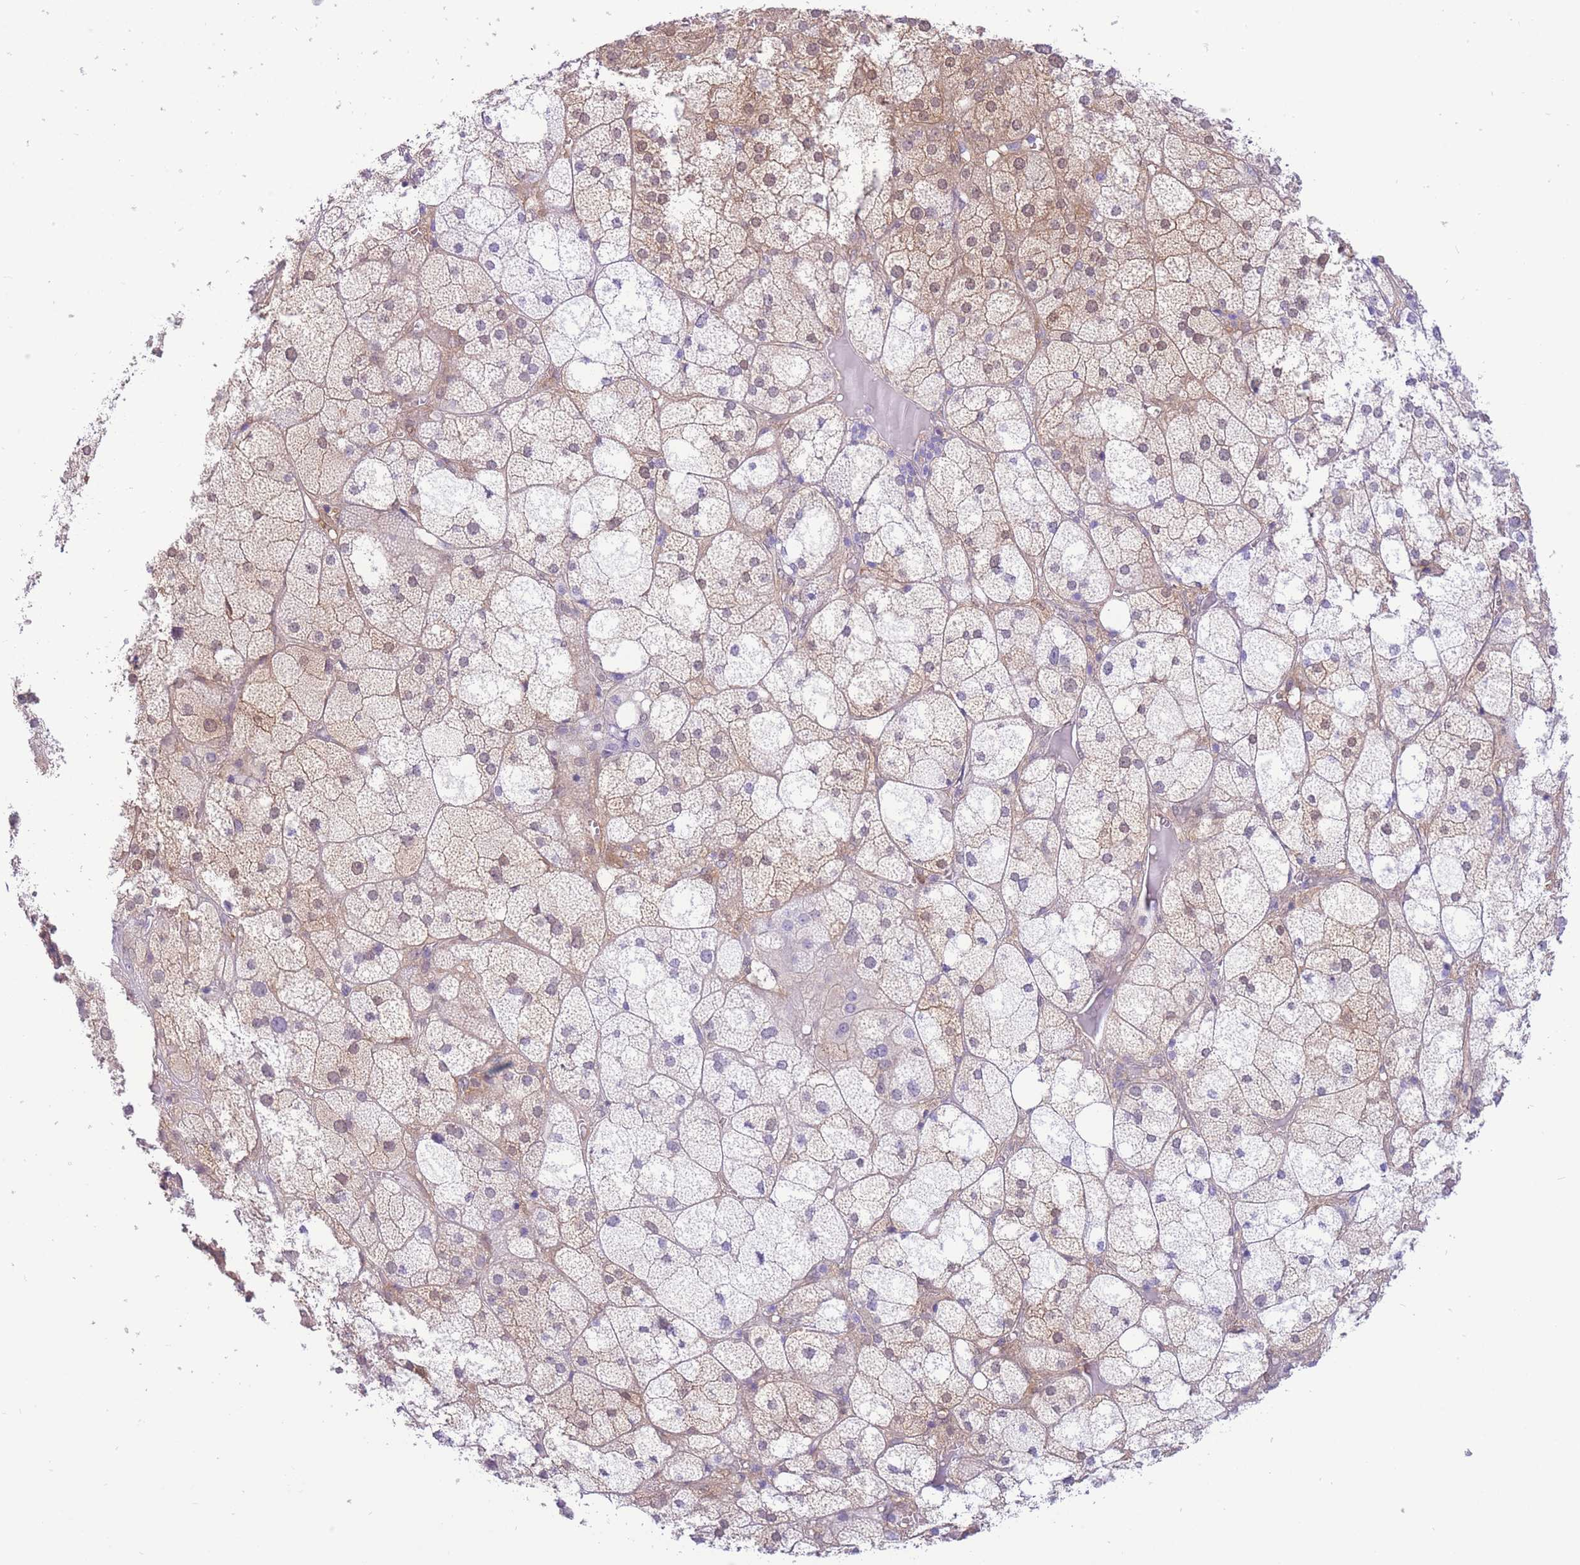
{"staining": {"intensity": "weak", "quantity": "25%-75%", "location": "cytoplasmic/membranous,nuclear"}, "tissue": "adrenal gland", "cell_type": "Glandular cells", "image_type": "normal", "snomed": [{"axis": "morphology", "description": "Normal tissue, NOS"}, {"axis": "topography", "description": "Adrenal gland"}], "caption": "Human adrenal gland stained for a protein (brown) displays weak cytoplasmic/membranous,nuclear positive staining in approximately 25%-75% of glandular cells.", "gene": "SULT1A1", "patient": {"sex": "female", "age": 61}}